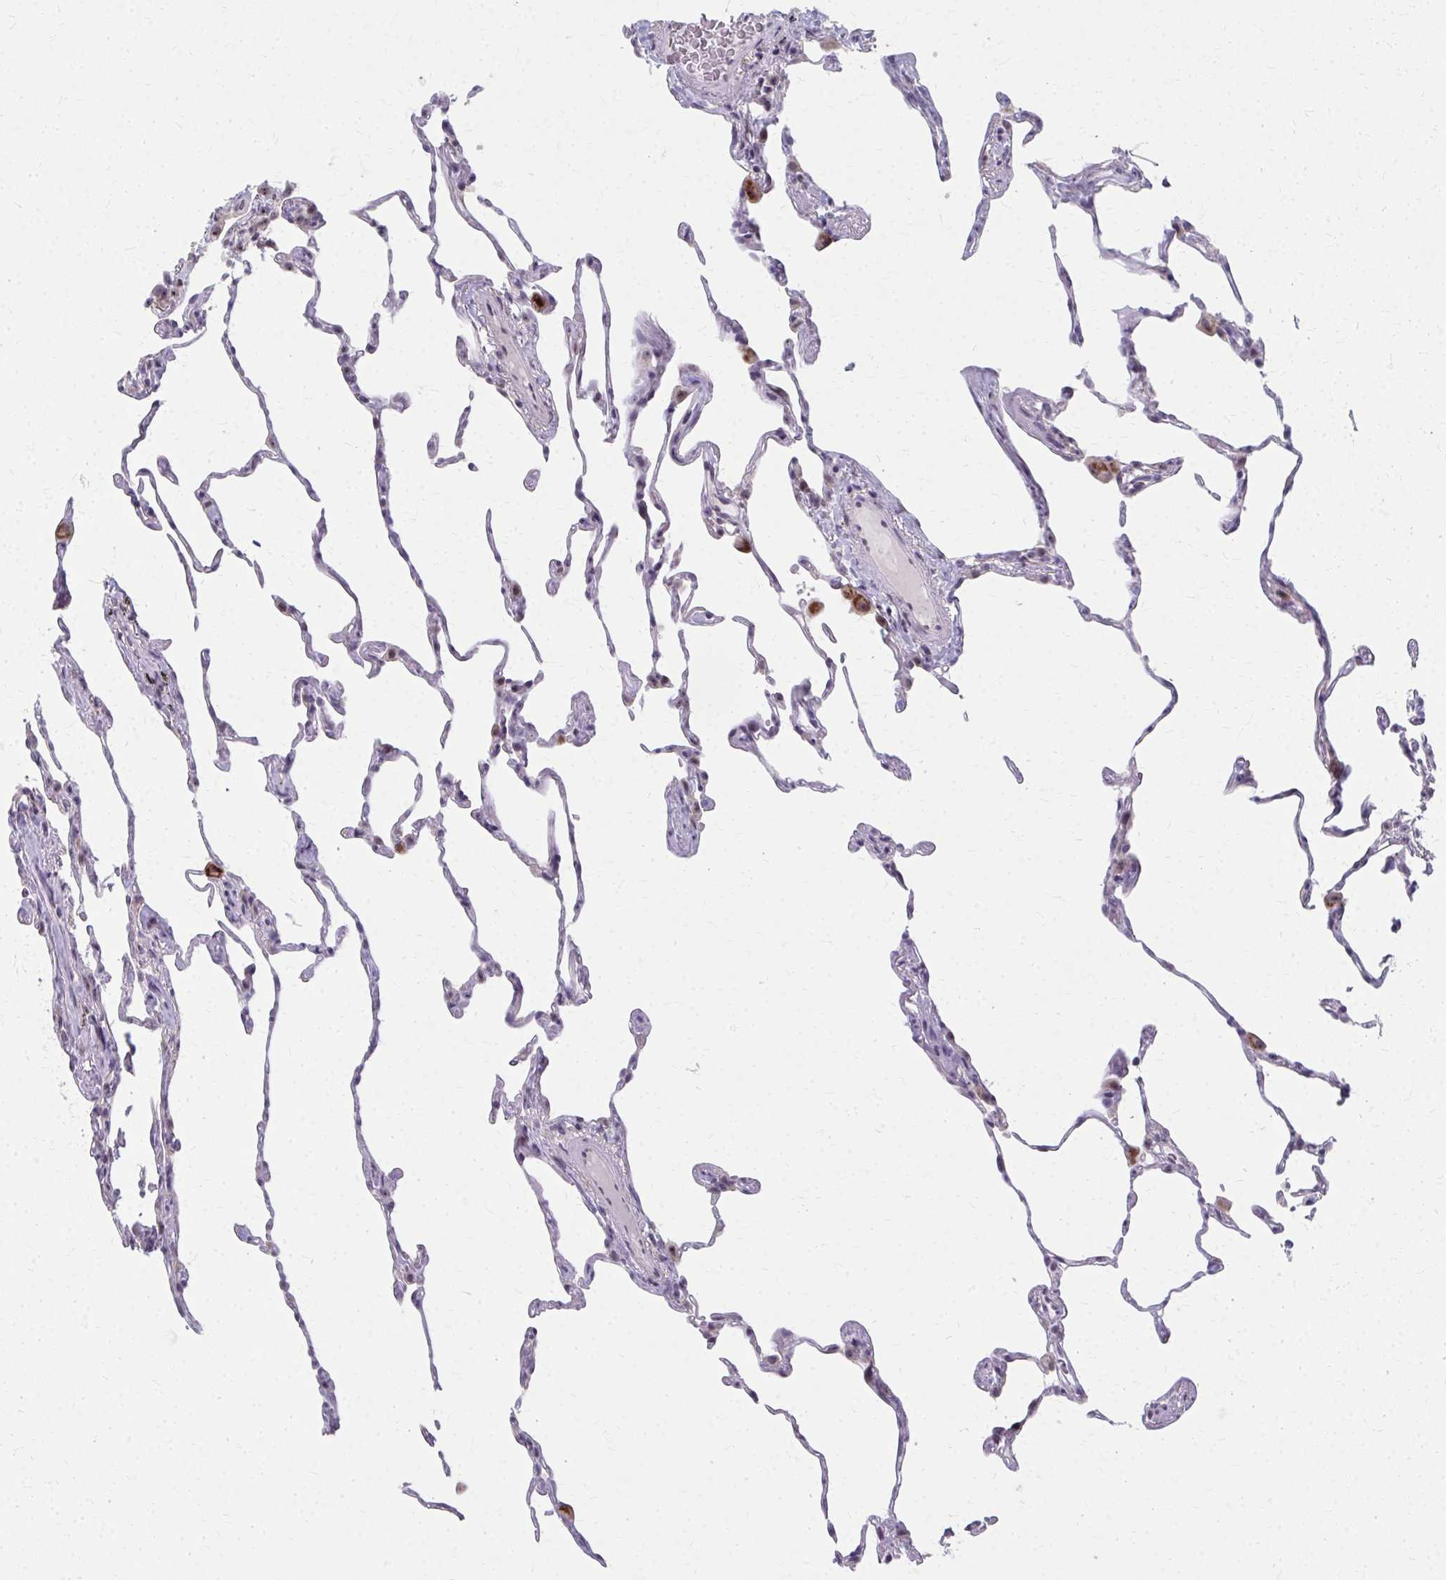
{"staining": {"intensity": "negative", "quantity": "none", "location": "none"}, "tissue": "lung", "cell_type": "Alveolar cells", "image_type": "normal", "snomed": [{"axis": "morphology", "description": "Normal tissue, NOS"}, {"axis": "topography", "description": "Lung"}], "caption": "High magnification brightfield microscopy of normal lung stained with DAB (brown) and counterstained with hematoxylin (blue): alveolar cells show no significant staining.", "gene": "NUDT16", "patient": {"sex": "female", "age": 57}}